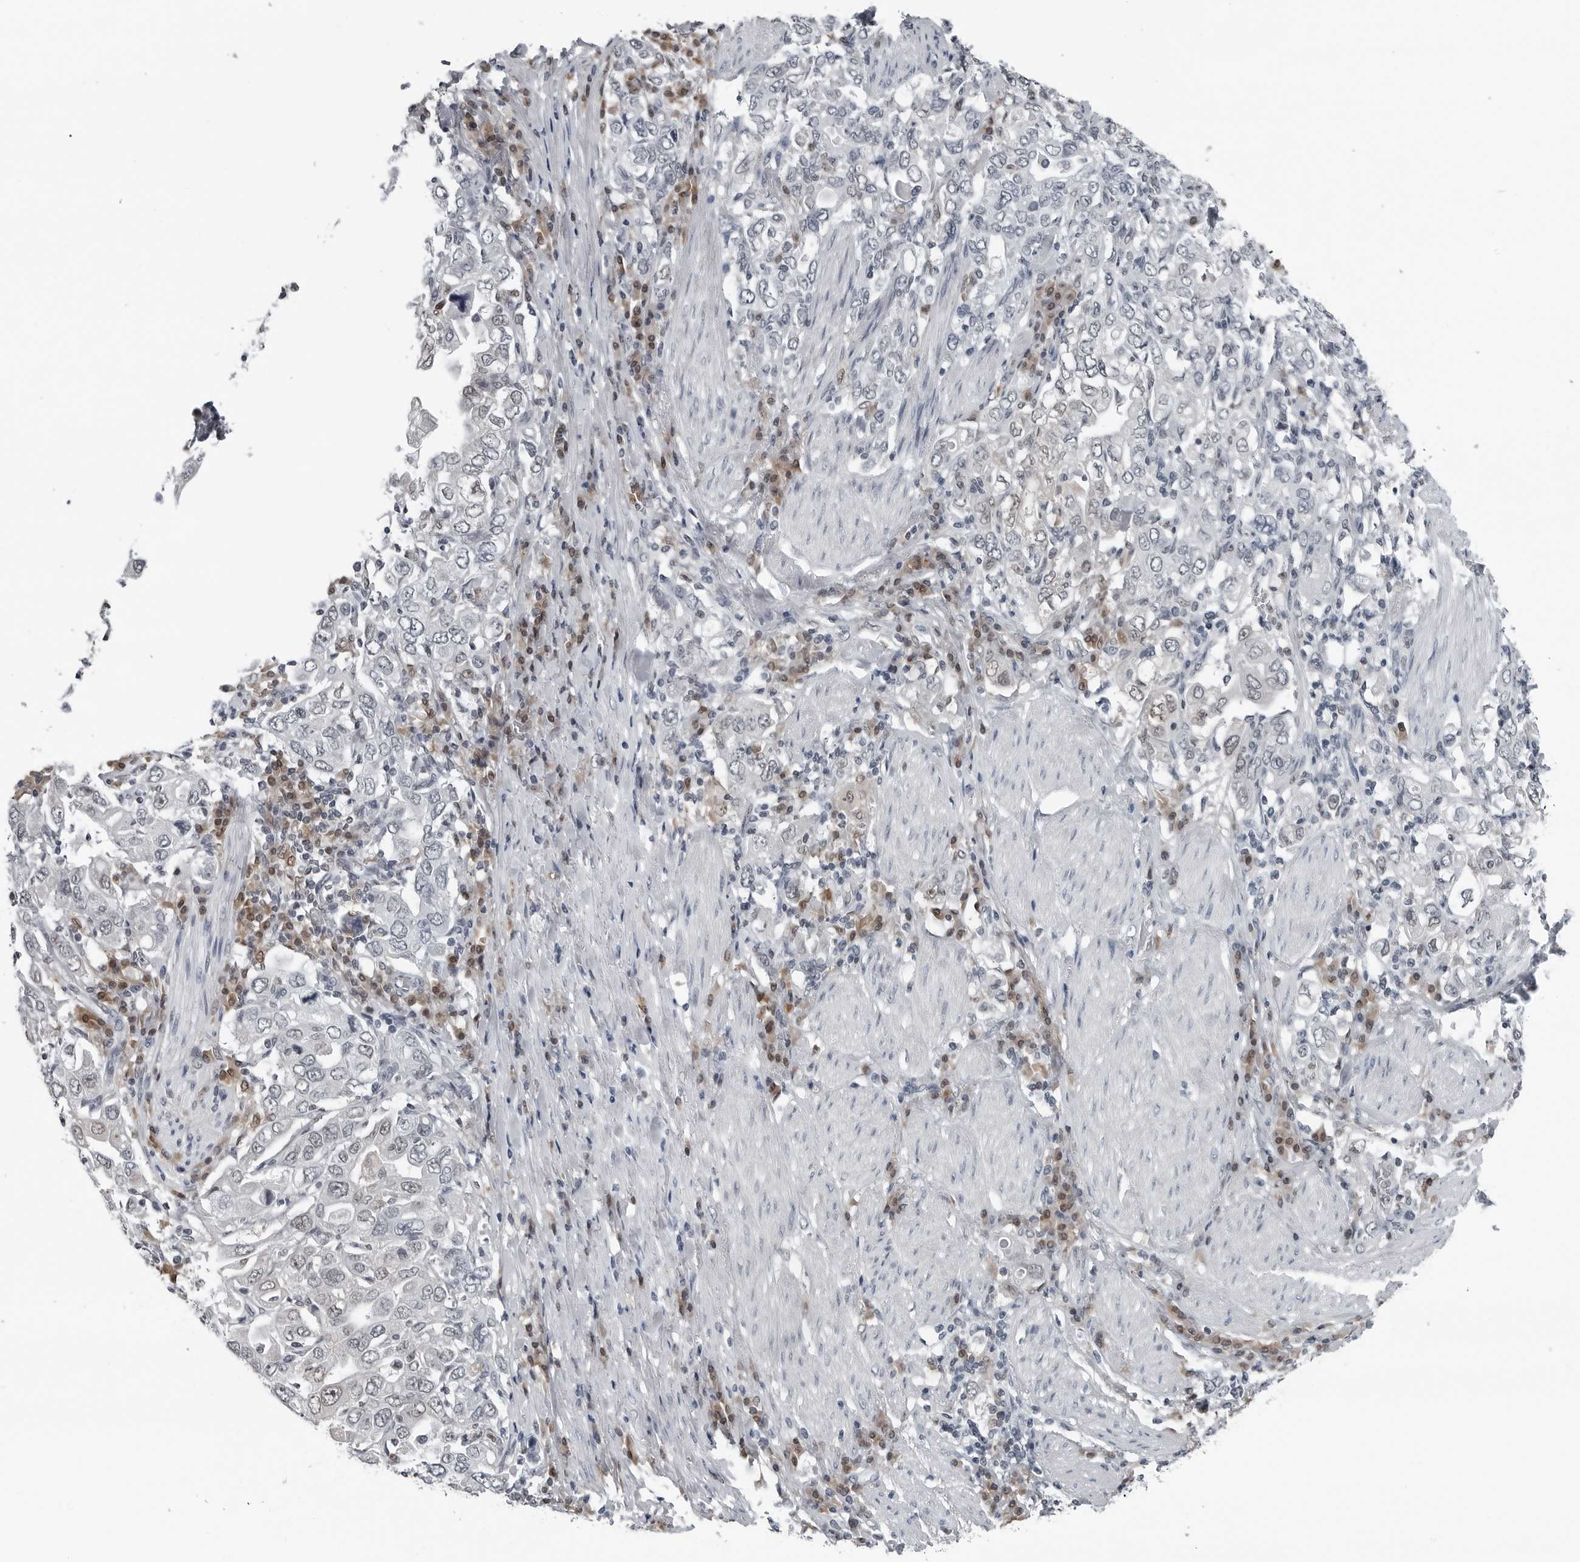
{"staining": {"intensity": "negative", "quantity": "none", "location": "none"}, "tissue": "stomach cancer", "cell_type": "Tumor cells", "image_type": "cancer", "snomed": [{"axis": "morphology", "description": "Adenocarcinoma, NOS"}, {"axis": "topography", "description": "Stomach, upper"}], "caption": "Stomach cancer was stained to show a protein in brown. There is no significant expression in tumor cells.", "gene": "AKR1A1", "patient": {"sex": "male", "age": 62}}